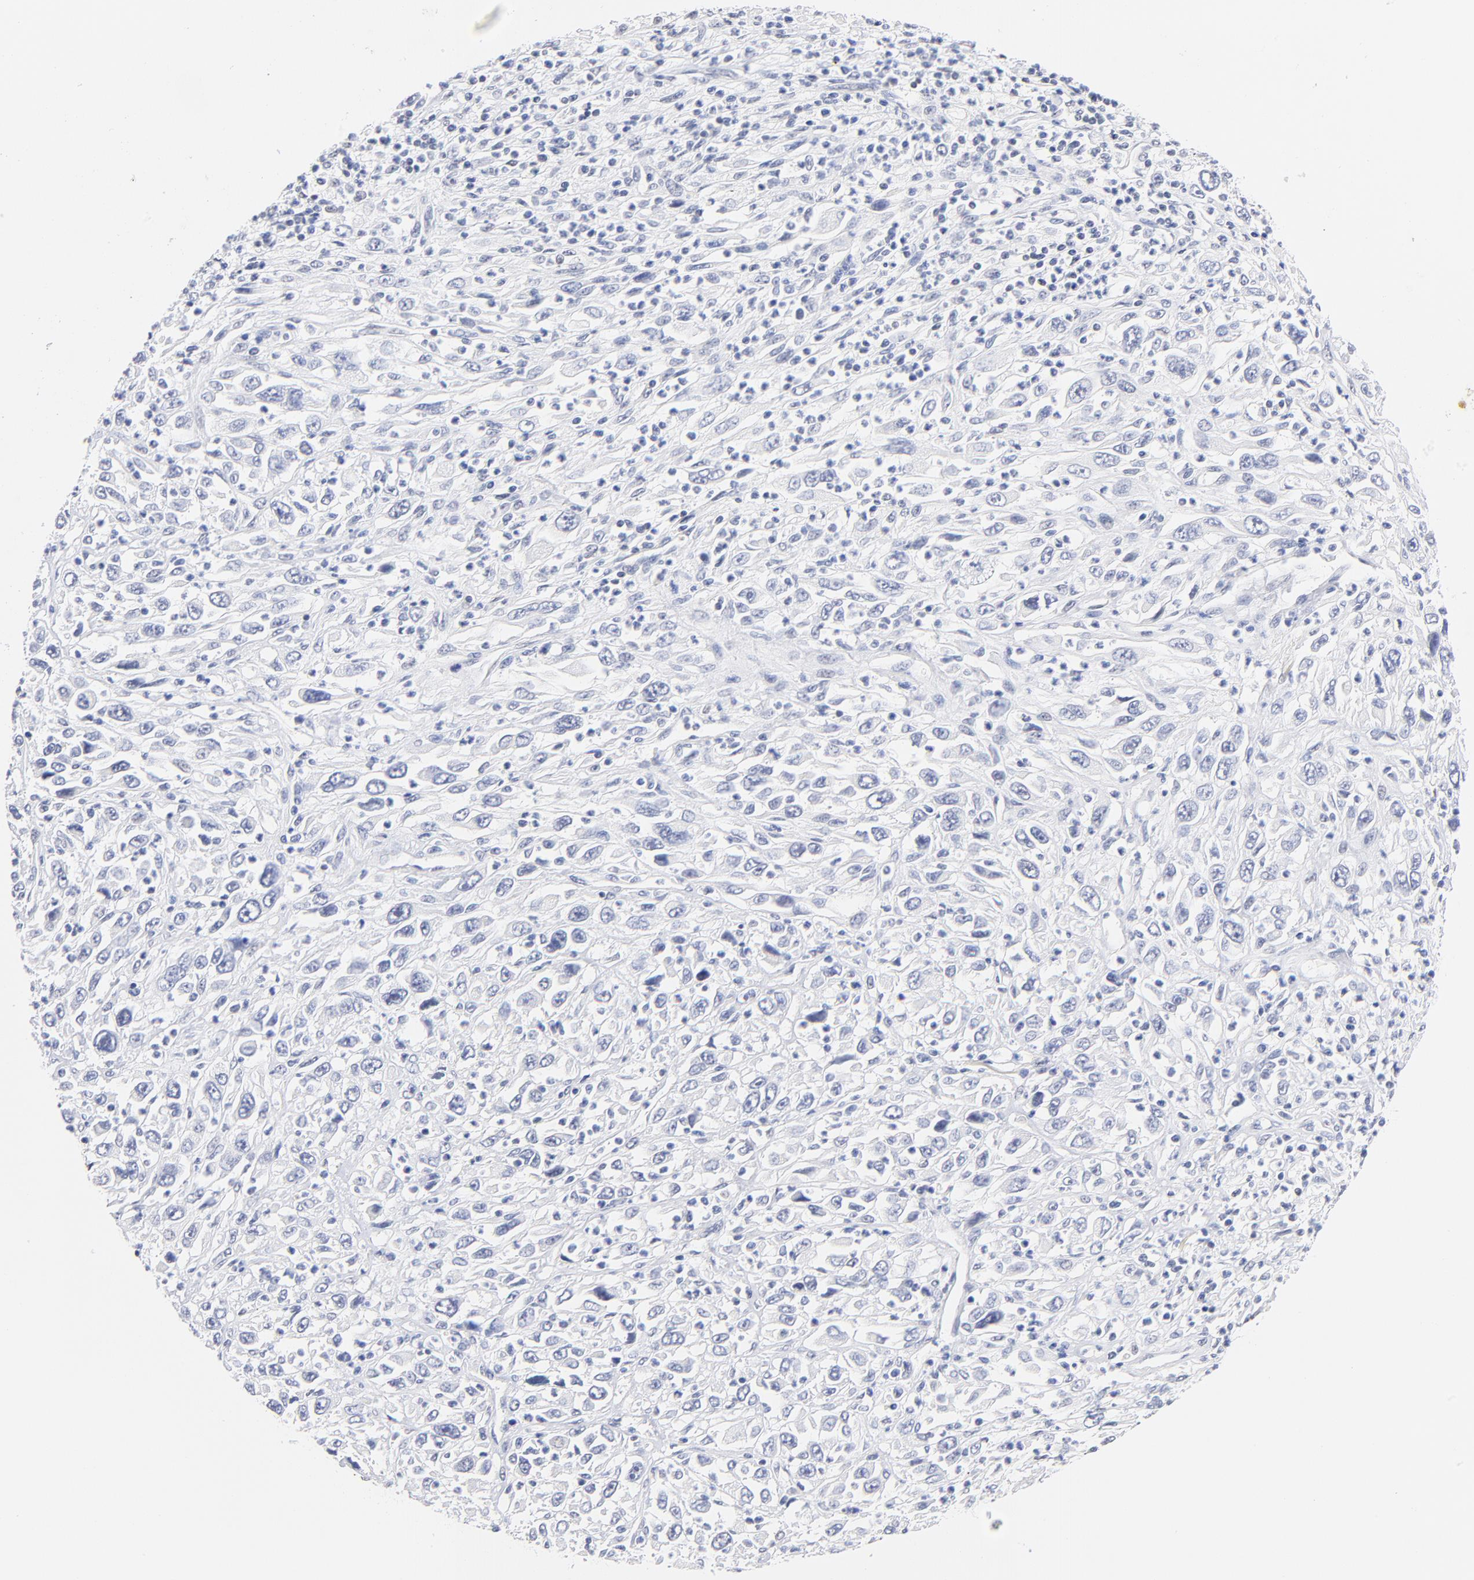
{"staining": {"intensity": "negative", "quantity": "none", "location": "none"}, "tissue": "melanoma", "cell_type": "Tumor cells", "image_type": "cancer", "snomed": [{"axis": "morphology", "description": "Malignant melanoma, Metastatic site"}, {"axis": "topography", "description": "Skin"}], "caption": "A histopathology image of human malignant melanoma (metastatic site) is negative for staining in tumor cells.", "gene": "ZNF74", "patient": {"sex": "female", "age": 56}}